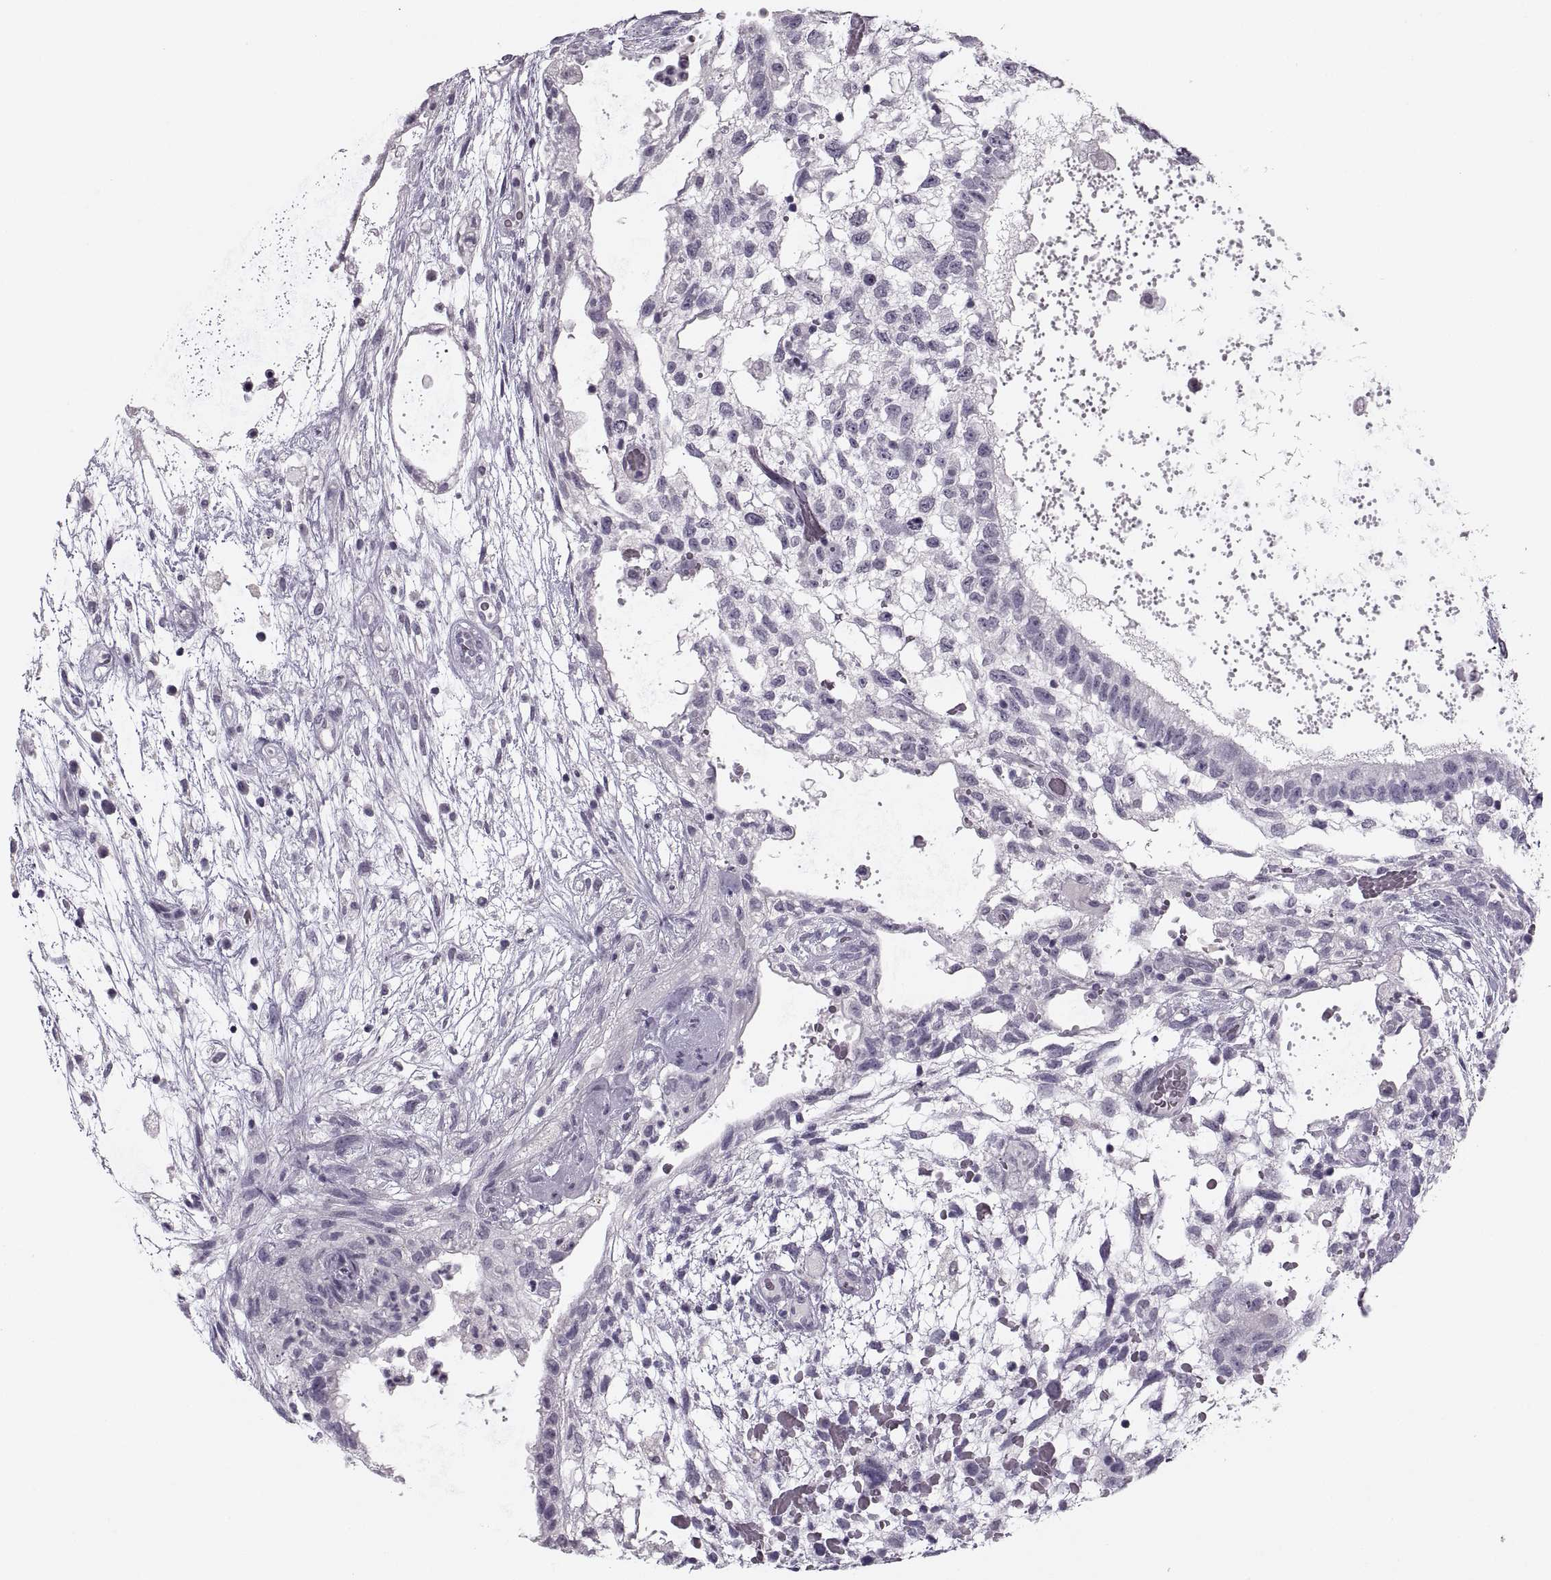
{"staining": {"intensity": "negative", "quantity": "none", "location": "none"}, "tissue": "testis cancer", "cell_type": "Tumor cells", "image_type": "cancer", "snomed": [{"axis": "morphology", "description": "Normal tissue, NOS"}, {"axis": "morphology", "description": "Carcinoma, Embryonal, NOS"}, {"axis": "topography", "description": "Testis"}], "caption": "High power microscopy image of an immunohistochemistry micrograph of testis cancer (embryonal carcinoma), revealing no significant expression in tumor cells. (Brightfield microscopy of DAB (3,3'-diaminobenzidine) immunohistochemistry at high magnification).", "gene": "PAGE5", "patient": {"sex": "male", "age": 32}}